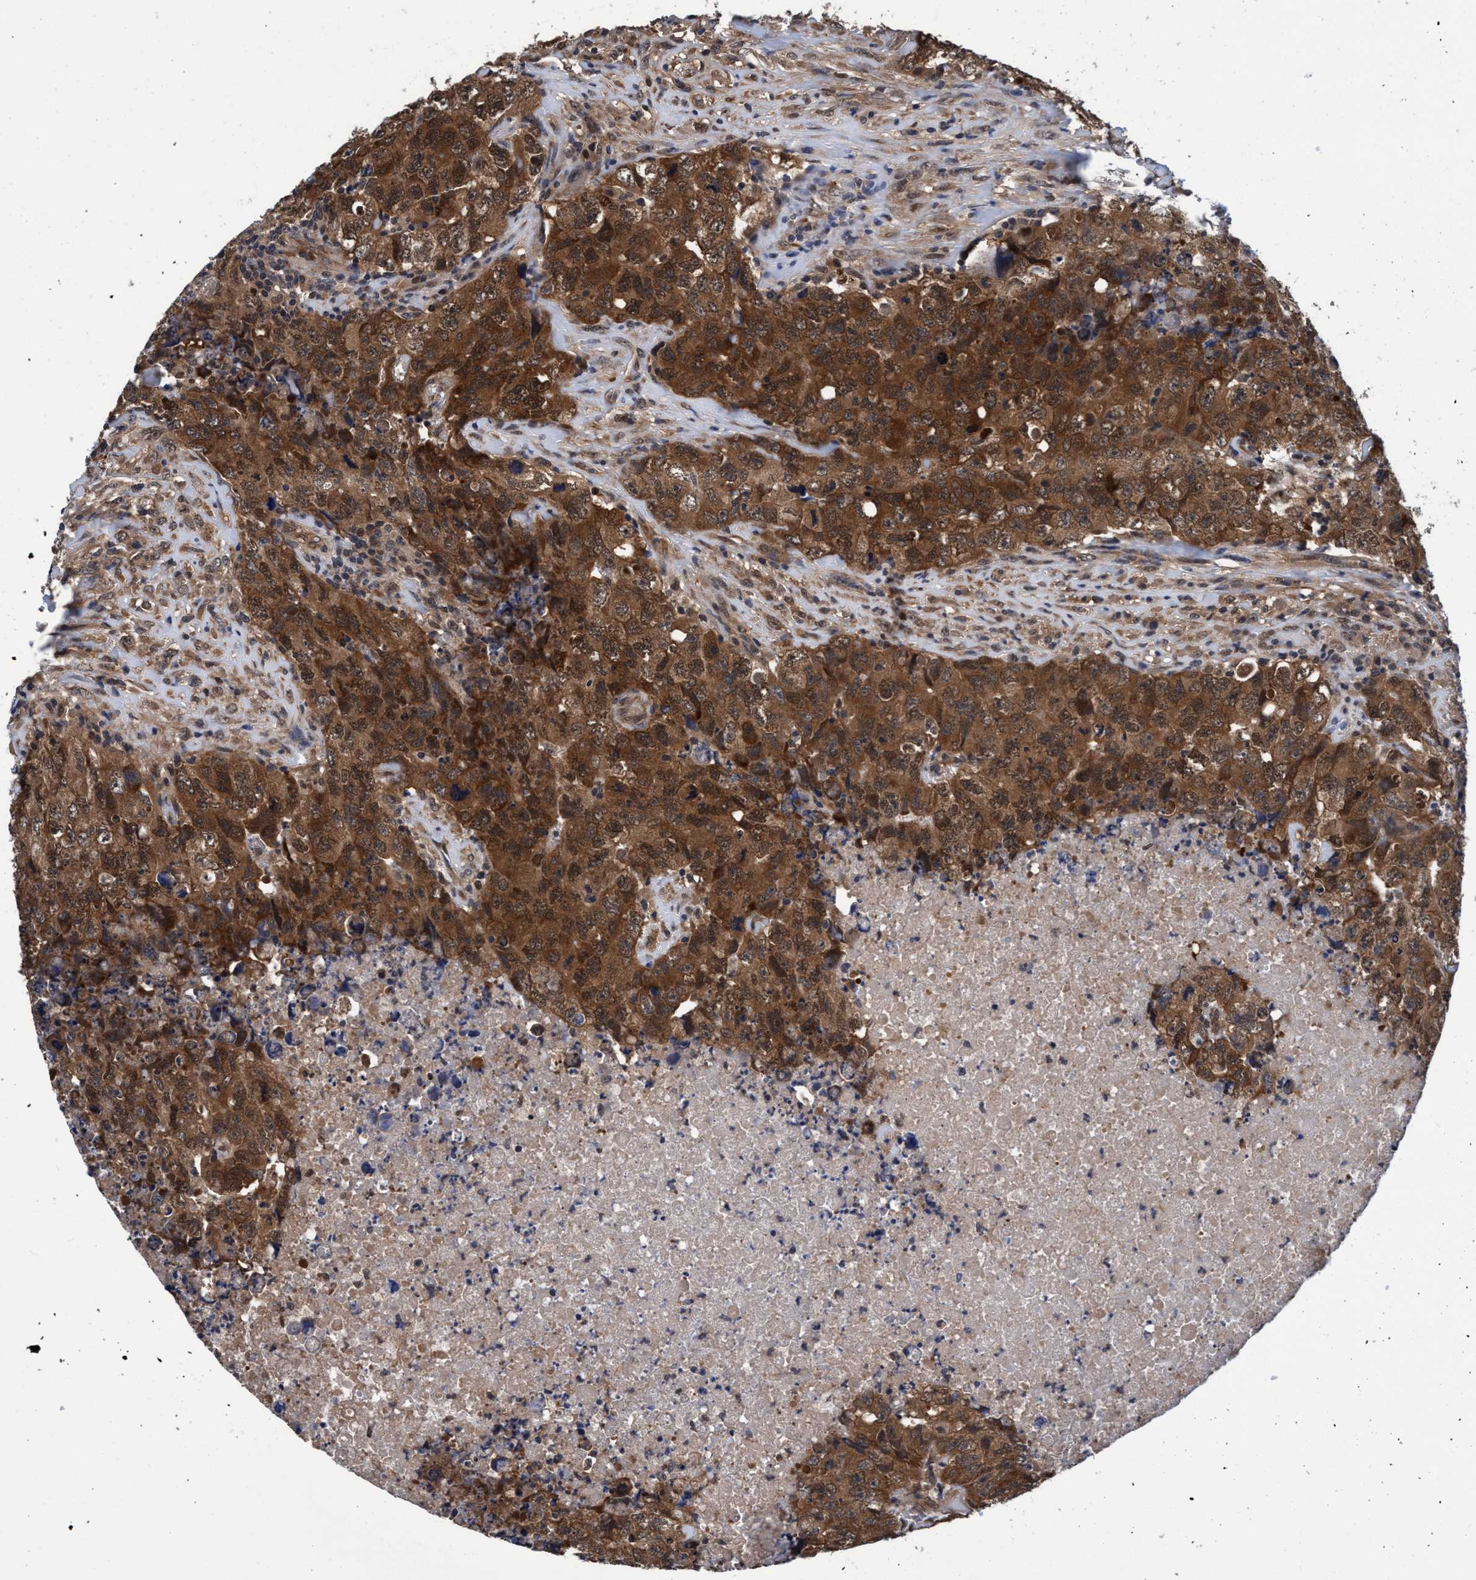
{"staining": {"intensity": "moderate", "quantity": ">75%", "location": "cytoplasmic/membranous"}, "tissue": "testis cancer", "cell_type": "Tumor cells", "image_type": "cancer", "snomed": [{"axis": "morphology", "description": "Carcinoma, Embryonal, NOS"}, {"axis": "topography", "description": "Testis"}], "caption": "The photomicrograph displays immunohistochemical staining of testis cancer. There is moderate cytoplasmic/membranous expression is identified in about >75% of tumor cells.", "gene": "PSMD12", "patient": {"sex": "male", "age": 32}}